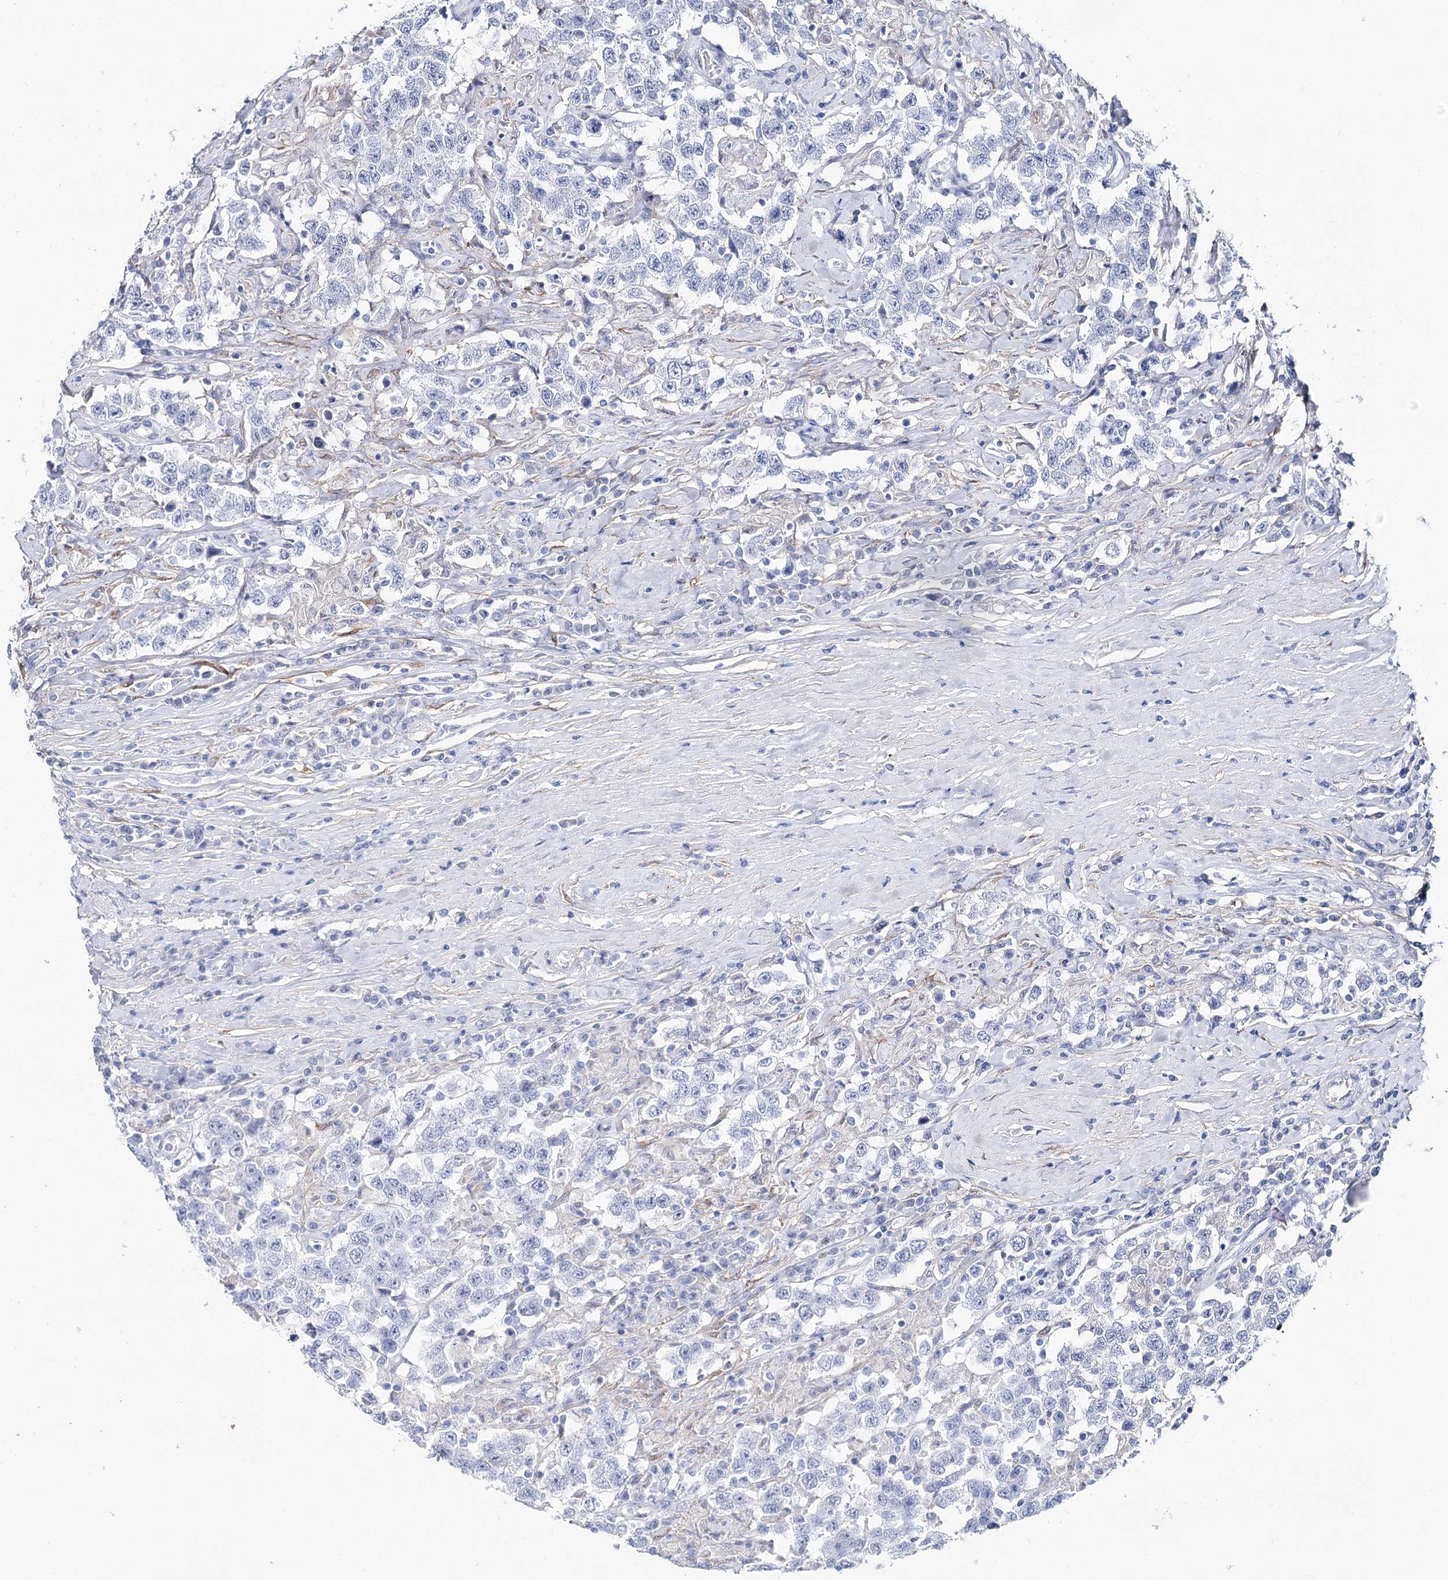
{"staining": {"intensity": "negative", "quantity": "none", "location": "none"}, "tissue": "testis cancer", "cell_type": "Tumor cells", "image_type": "cancer", "snomed": [{"axis": "morphology", "description": "Seminoma, NOS"}, {"axis": "topography", "description": "Testis"}], "caption": "A micrograph of testis cancer stained for a protein displays no brown staining in tumor cells. The staining is performed using DAB (3,3'-diaminobenzidine) brown chromogen with nuclei counter-stained in using hematoxylin.", "gene": "UGDH", "patient": {"sex": "male", "age": 41}}